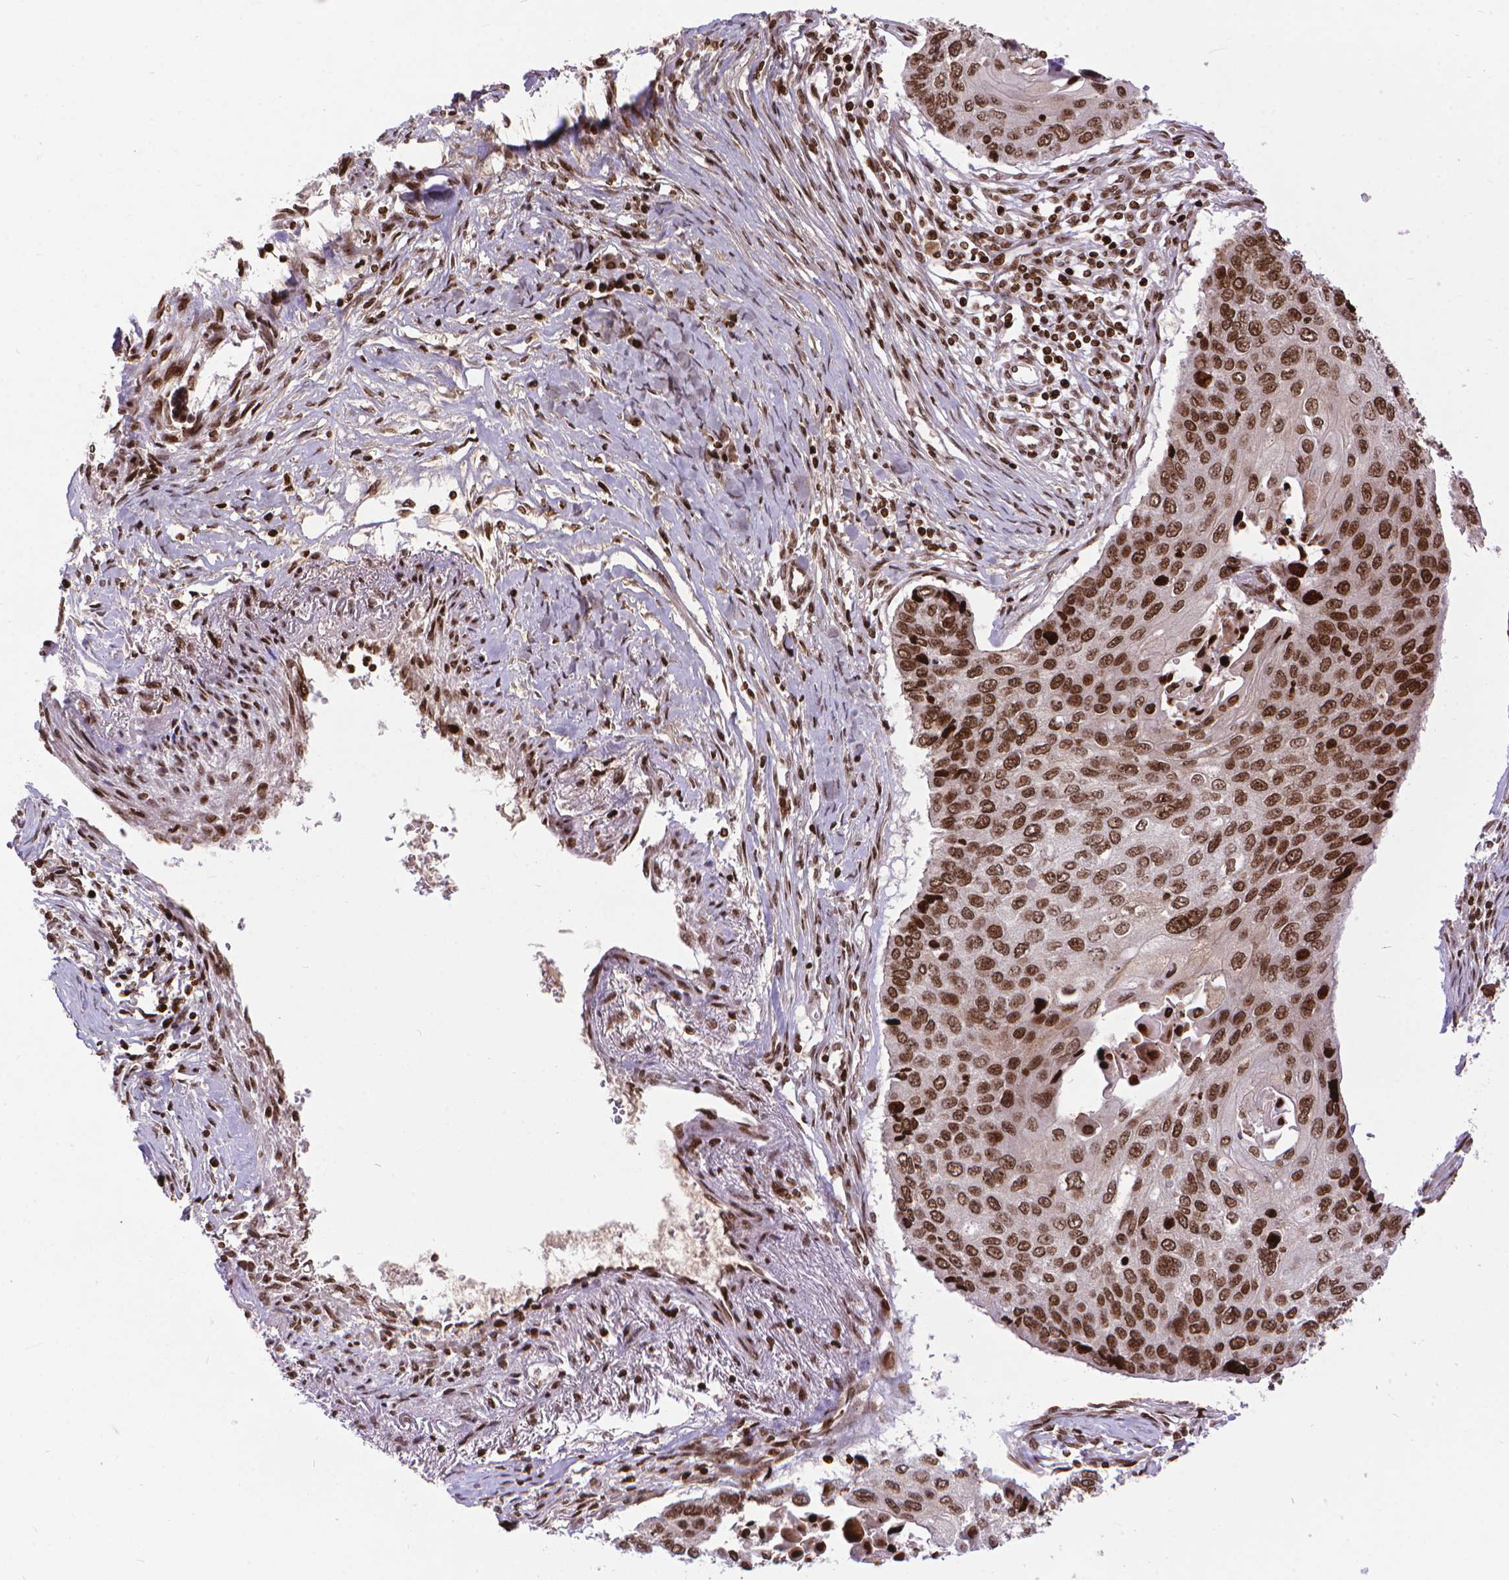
{"staining": {"intensity": "strong", "quantity": ">75%", "location": "nuclear"}, "tissue": "lung cancer", "cell_type": "Tumor cells", "image_type": "cancer", "snomed": [{"axis": "morphology", "description": "Squamous cell carcinoma, NOS"}, {"axis": "morphology", "description": "Squamous cell carcinoma, metastatic, NOS"}, {"axis": "topography", "description": "Lung"}], "caption": "Lung cancer (squamous cell carcinoma) stained for a protein reveals strong nuclear positivity in tumor cells. (brown staining indicates protein expression, while blue staining denotes nuclei).", "gene": "AMER1", "patient": {"sex": "male", "age": 63}}